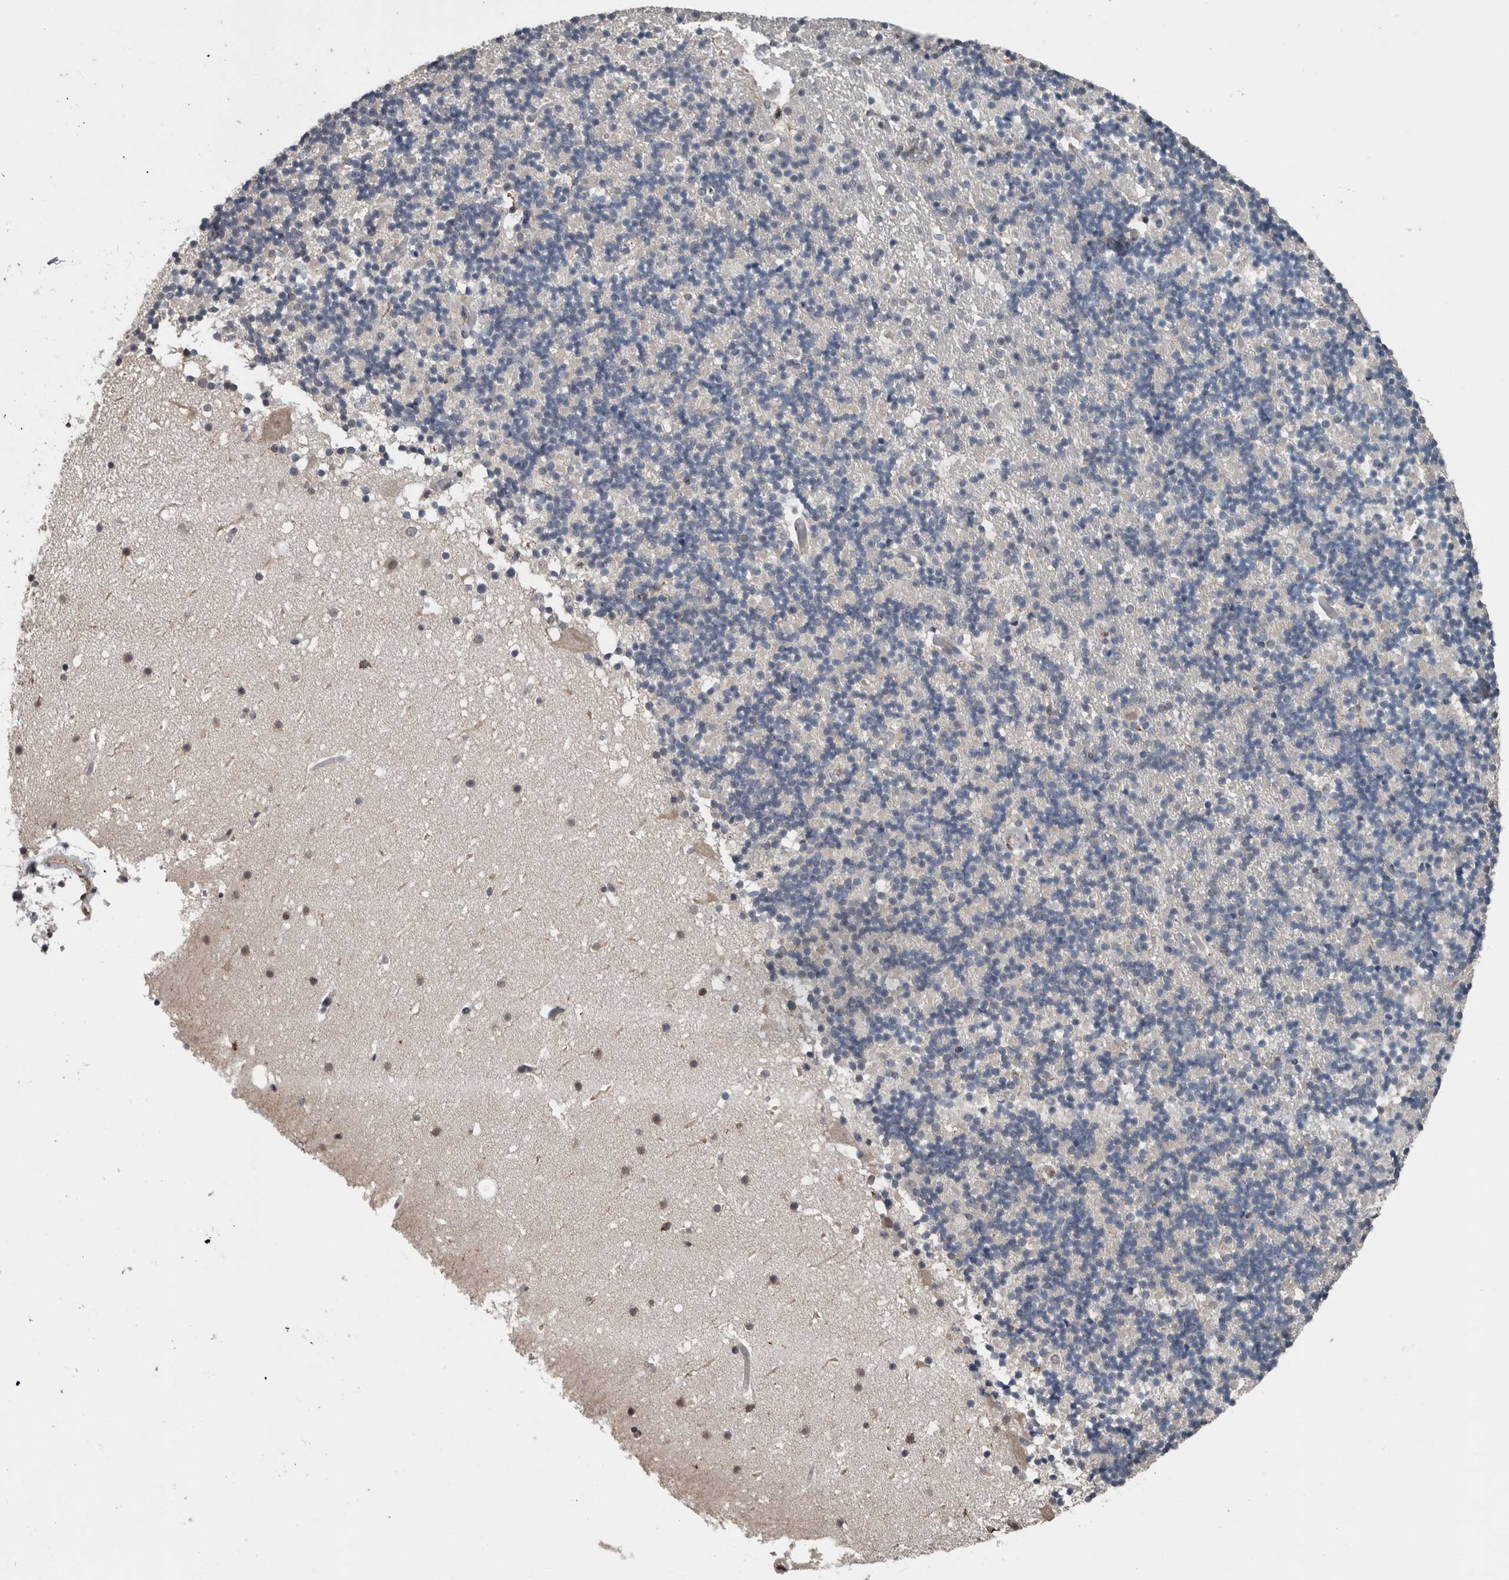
{"staining": {"intensity": "negative", "quantity": "none", "location": "none"}, "tissue": "cerebellum", "cell_type": "Cells in granular layer", "image_type": "normal", "snomed": [{"axis": "morphology", "description": "Normal tissue, NOS"}, {"axis": "topography", "description": "Cerebellum"}], "caption": "This is an immunohistochemistry image of benign human cerebellum. There is no positivity in cells in granular layer.", "gene": "MAFF", "patient": {"sex": "male", "age": 57}}